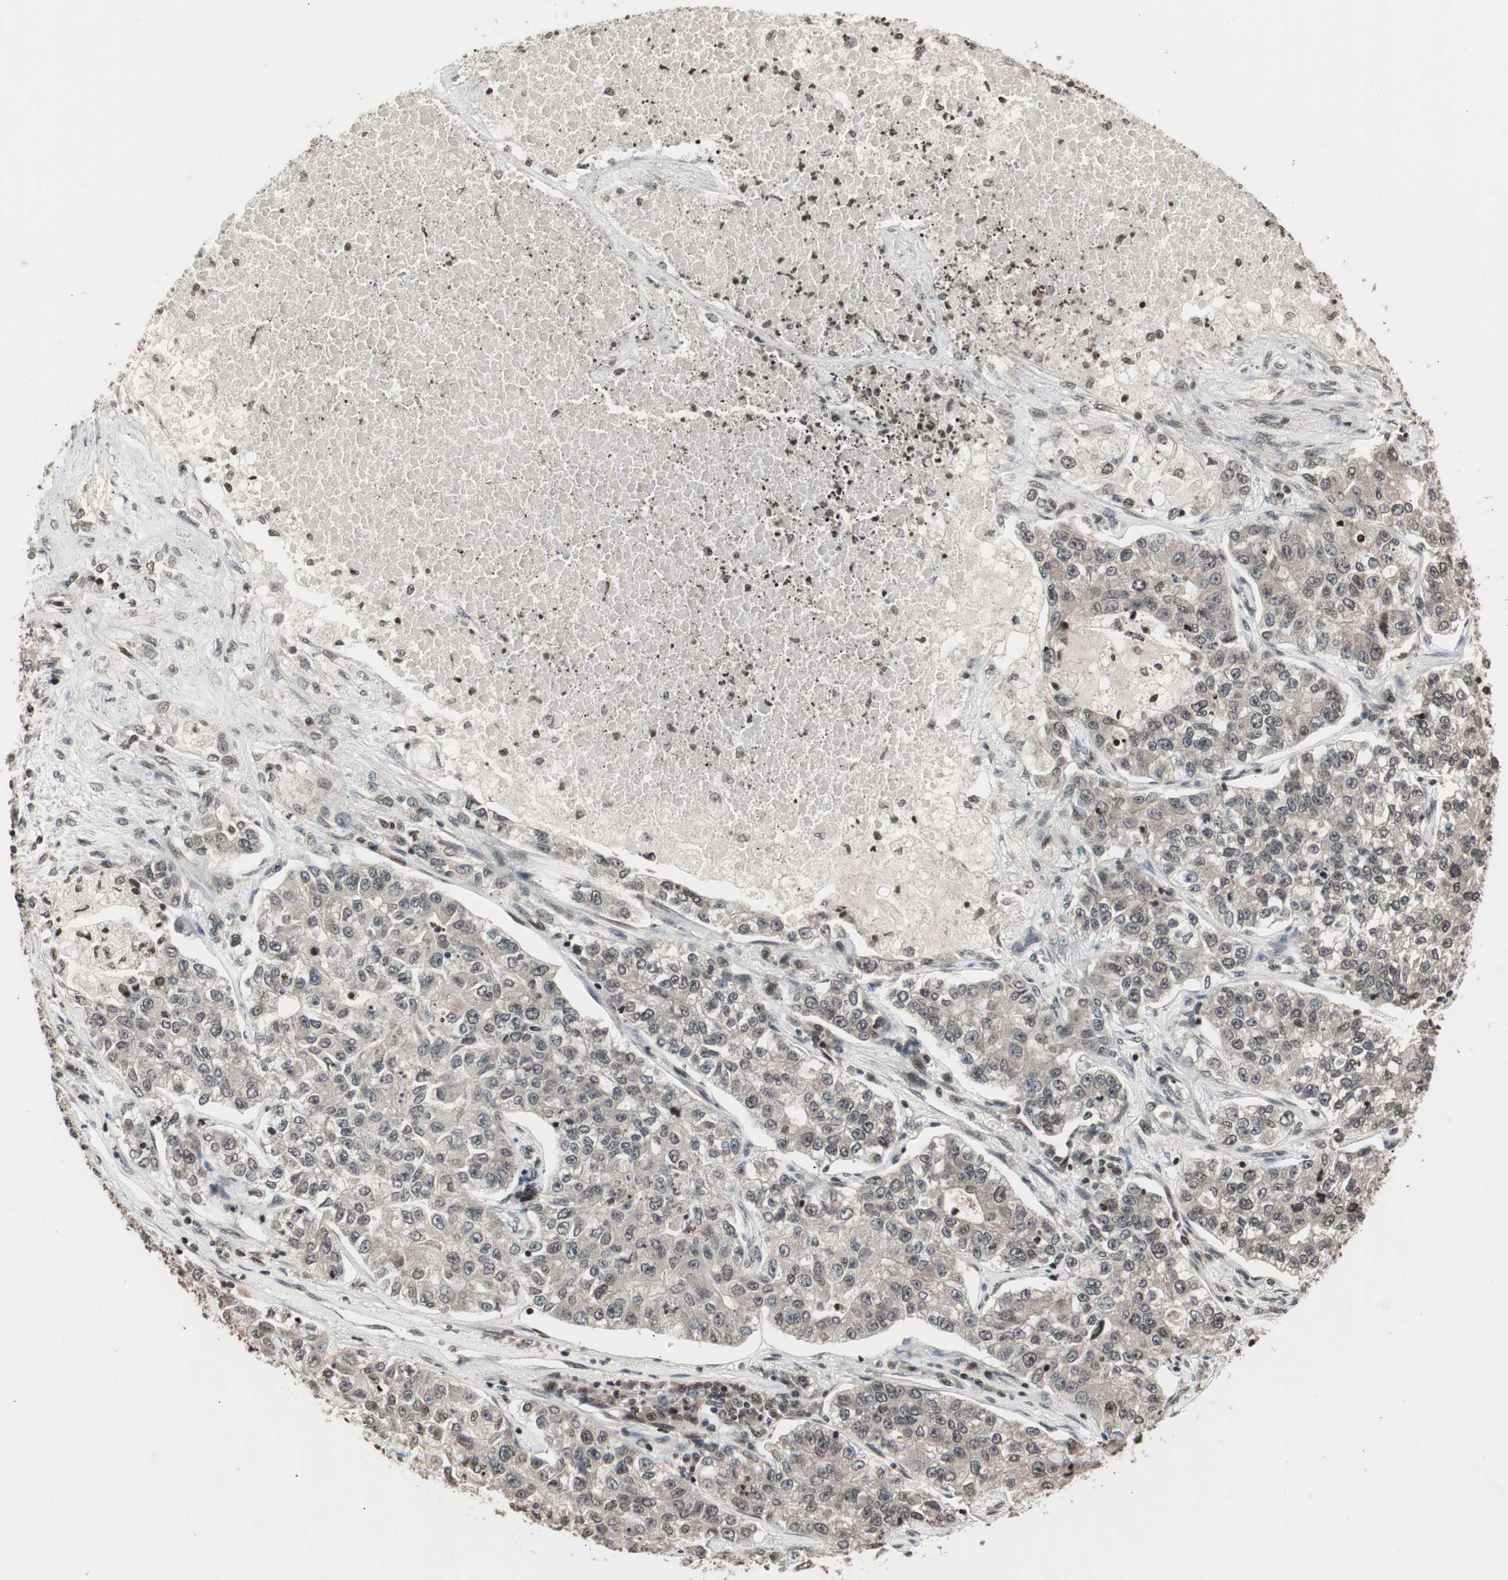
{"staining": {"intensity": "weak", "quantity": "25%-75%", "location": "cytoplasmic/membranous"}, "tissue": "lung cancer", "cell_type": "Tumor cells", "image_type": "cancer", "snomed": [{"axis": "morphology", "description": "Adenocarcinoma, NOS"}, {"axis": "topography", "description": "Lung"}], "caption": "A brown stain shows weak cytoplasmic/membranous expression of a protein in adenocarcinoma (lung) tumor cells.", "gene": "ZFC3H1", "patient": {"sex": "male", "age": 49}}